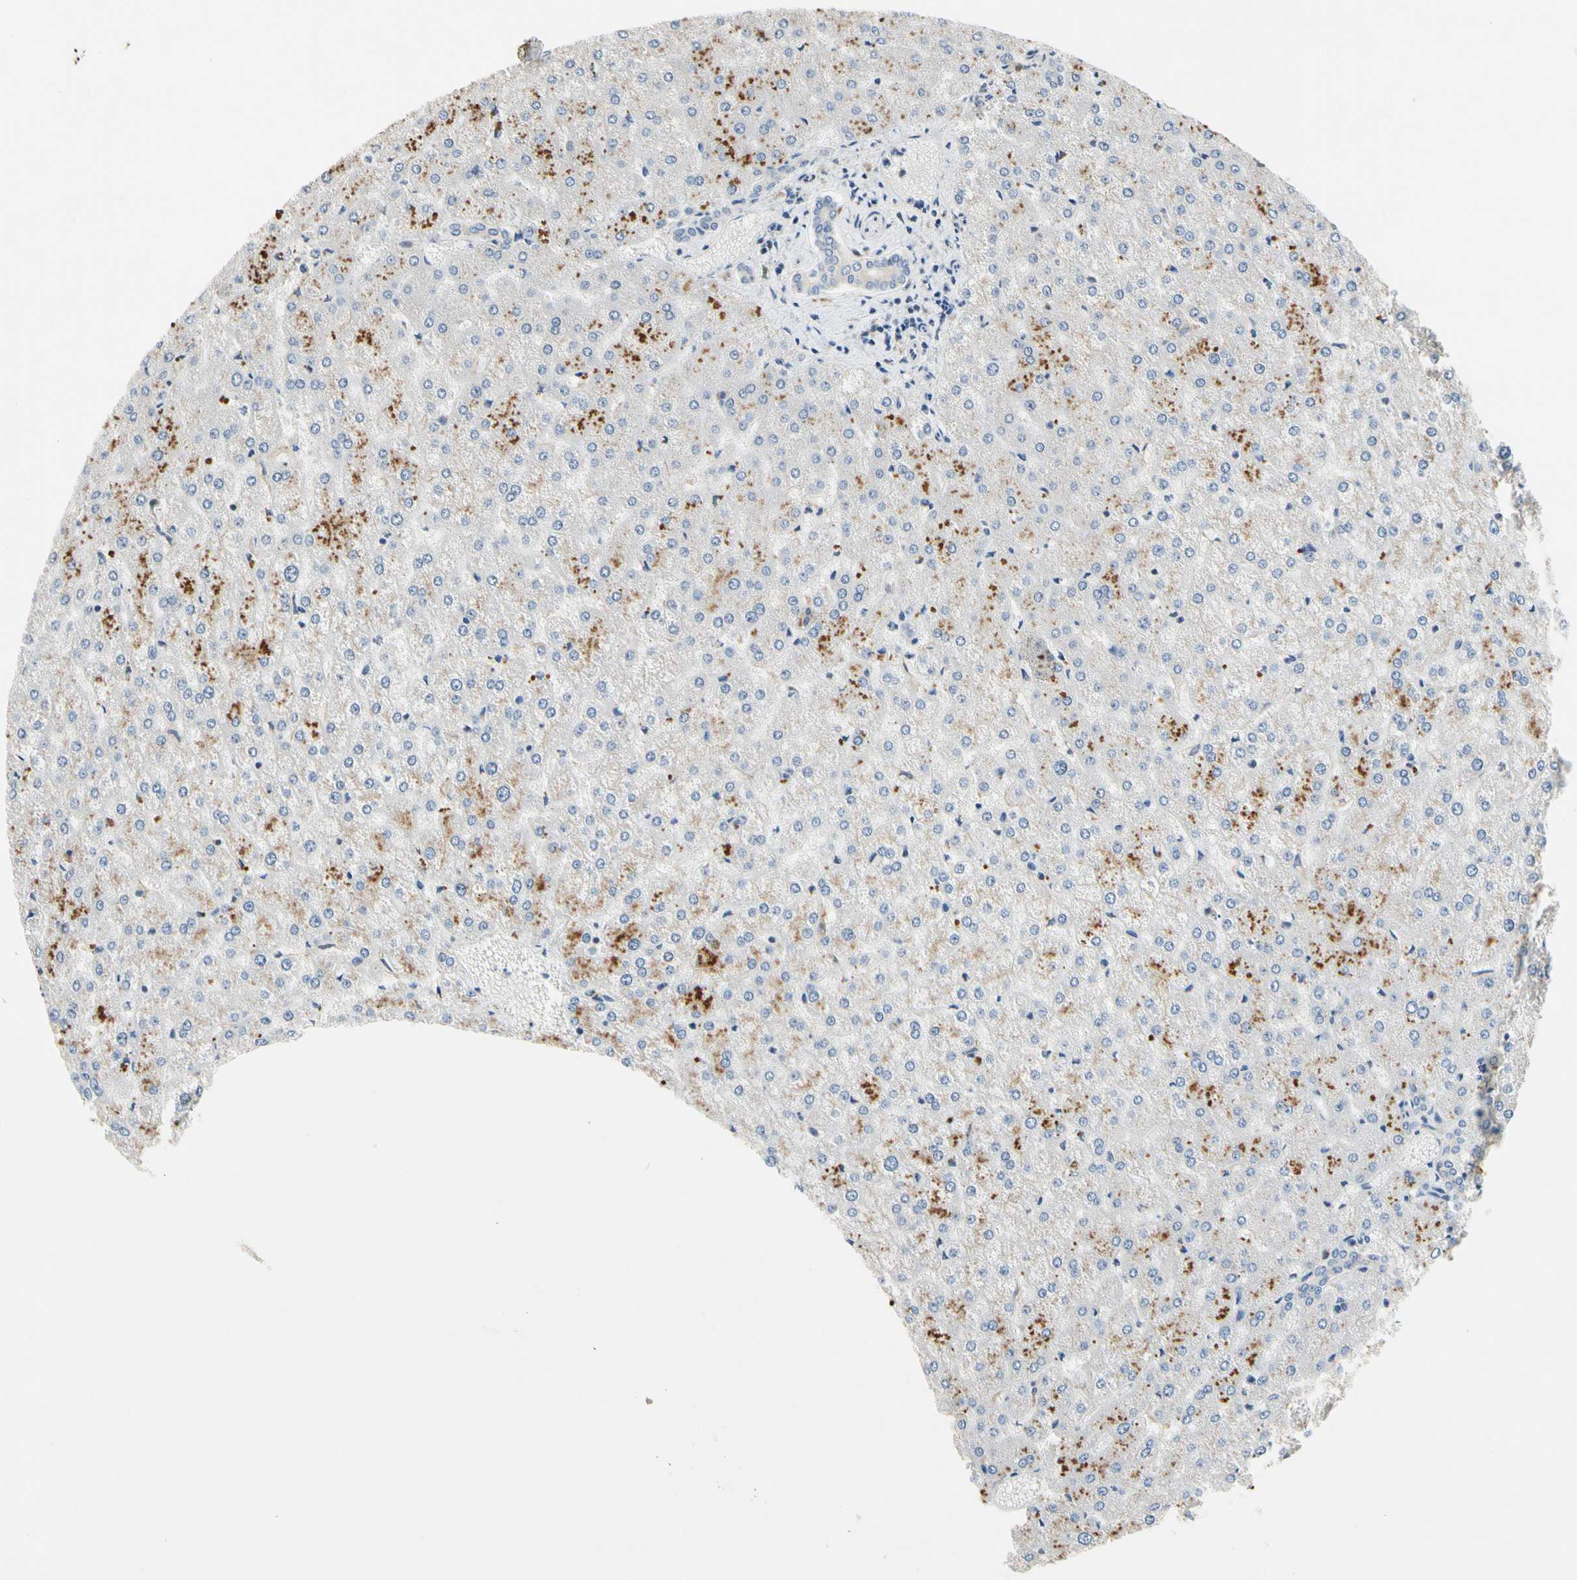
{"staining": {"intensity": "negative", "quantity": "none", "location": "none"}, "tissue": "liver", "cell_type": "Cholangiocytes", "image_type": "normal", "snomed": [{"axis": "morphology", "description": "Normal tissue, NOS"}, {"axis": "topography", "description": "Liver"}], "caption": "Immunohistochemistry image of unremarkable liver stained for a protein (brown), which exhibits no staining in cholangiocytes. The staining is performed using DAB (3,3'-diaminobenzidine) brown chromogen with nuclei counter-stained in using hematoxylin.", "gene": "GAS6", "patient": {"sex": "female", "age": 32}}